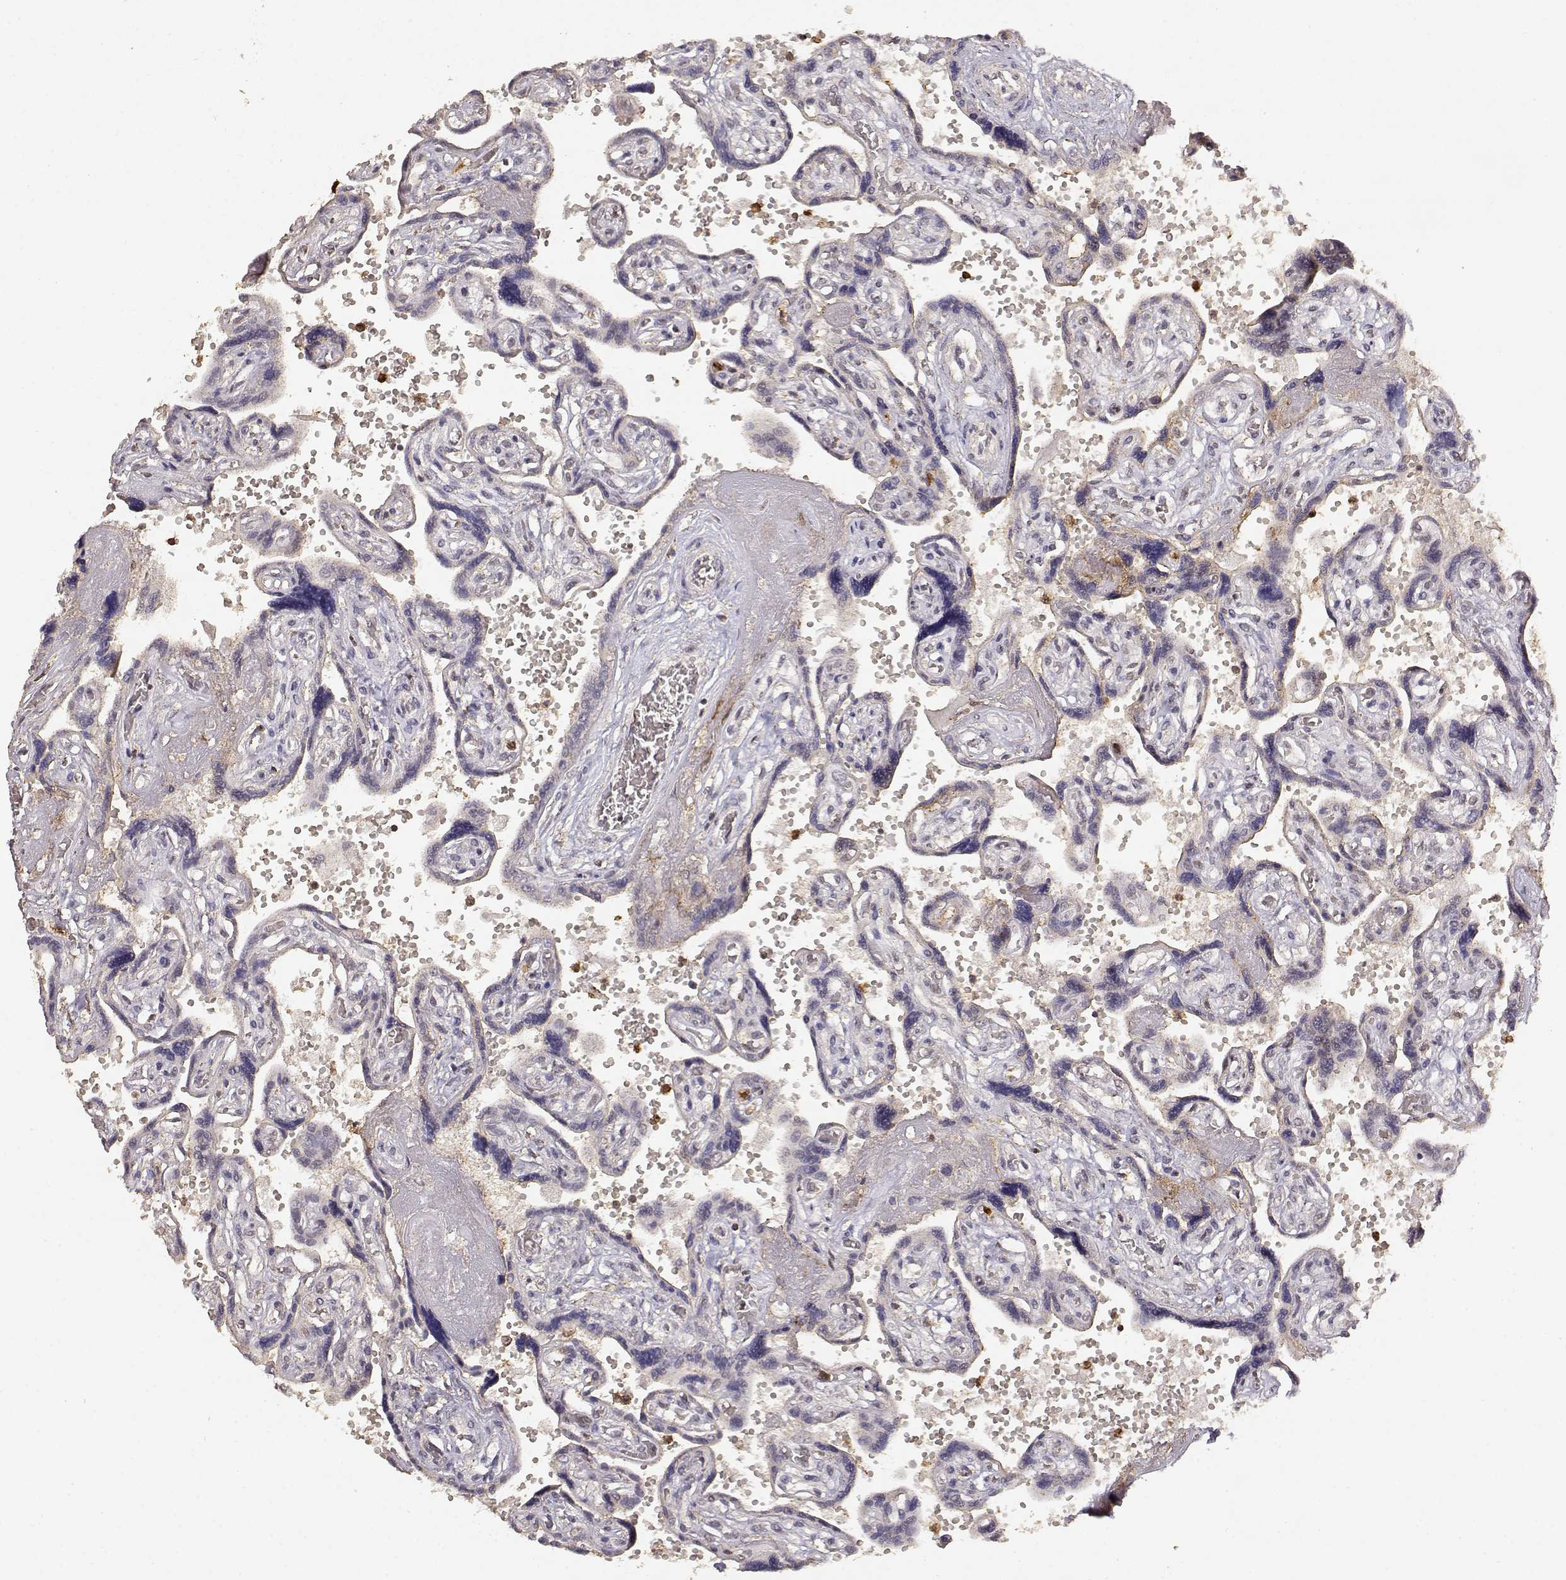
{"staining": {"intensity": "negative", "quantity": "none", "location": "none"}, "tissue": "placenta", "cell_type": "Decidual cells", "image_type": "normal", "snomed": [{"axis": "morphology", "description": "Normal tissue, NOS"}, {"axis": "topography", "description": "Placenta"}], "caption": "The micrograph exhibits no staining of decidual cells in normal placenta. (Stains: DAB (3,3'-diaminobenzidine) immunohistochemistry with hematoxylin counter stain, Microscopy: brightfield microscopy at high magnification).", "gene": "TNFRSF10C", "patient": {"sex": "female", "age": 32}}